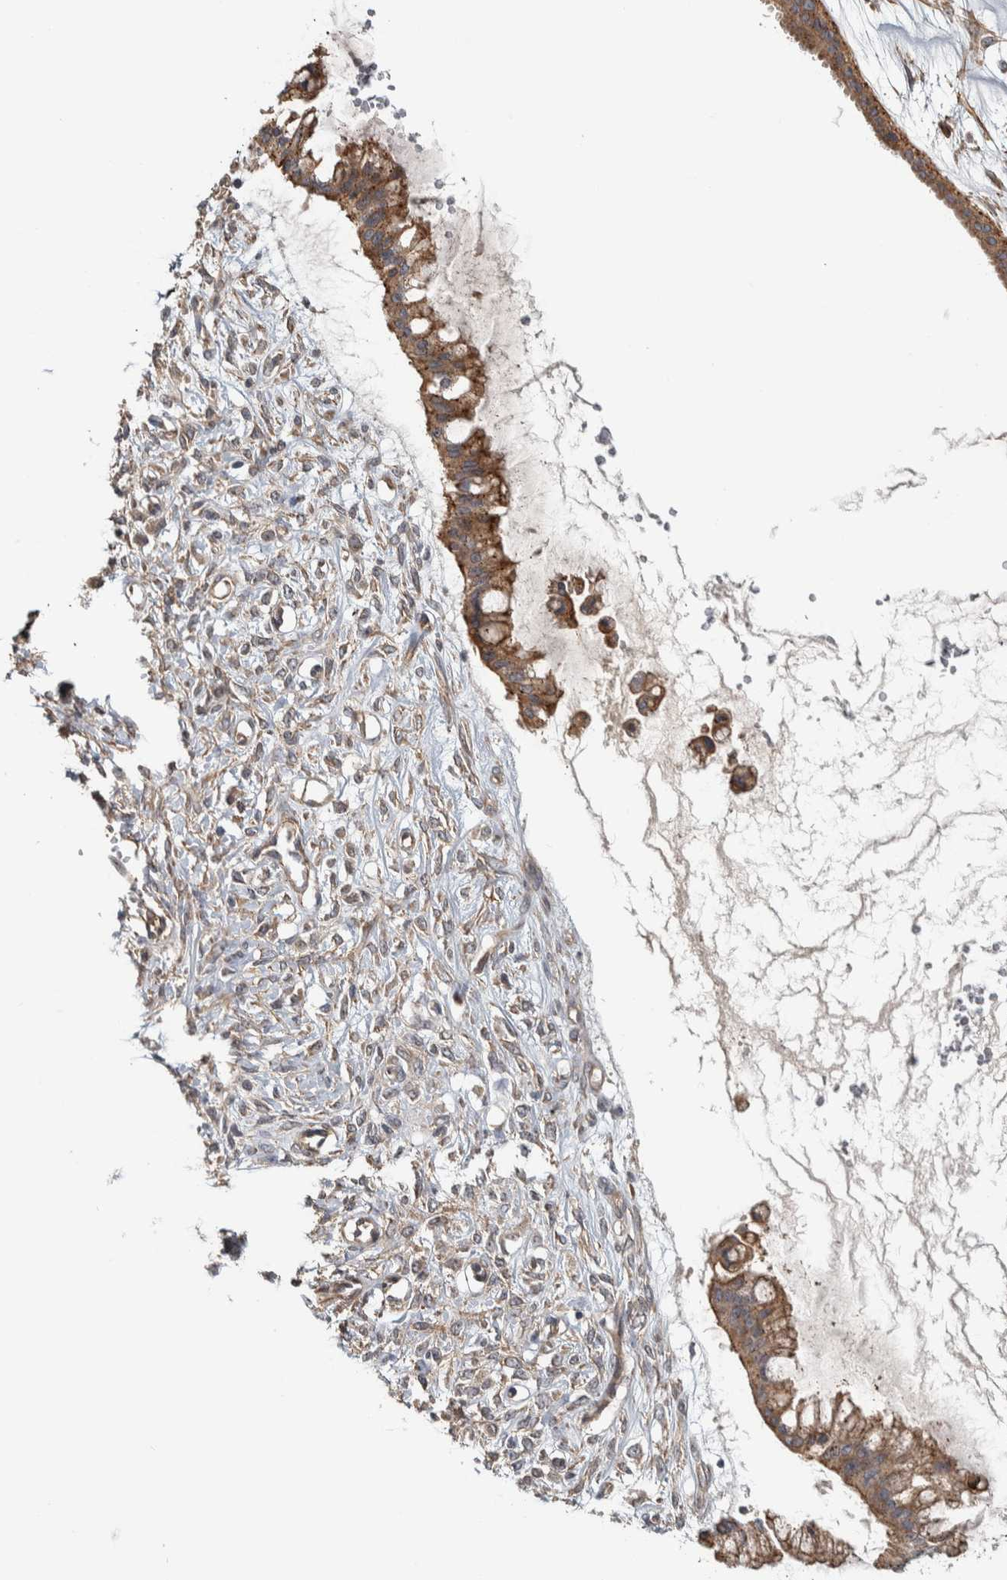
{"staining": {"intensity": "moderate", "quantity": ">75%", "location": "cytoplasmic/membranous"}, "tissue": "ovarian cancer", "cell_type": "Tumor cells", "image_type": "cancer", "snomed": [{"axis": "morphology", "description": "Cystadenocarcinoma, mucinous, NOS"}, {"axis": "topography", "description": "Ovary"}], "caption": "Protein staining of ovarian cancer (mucinous cystadenocarcinoma) tissue reveals moderate cytoplasmic/membranous expression in about >75% of tumor cells.", "gene": "TBC1D31", "patient": {"sex": "female", "age": 73}}